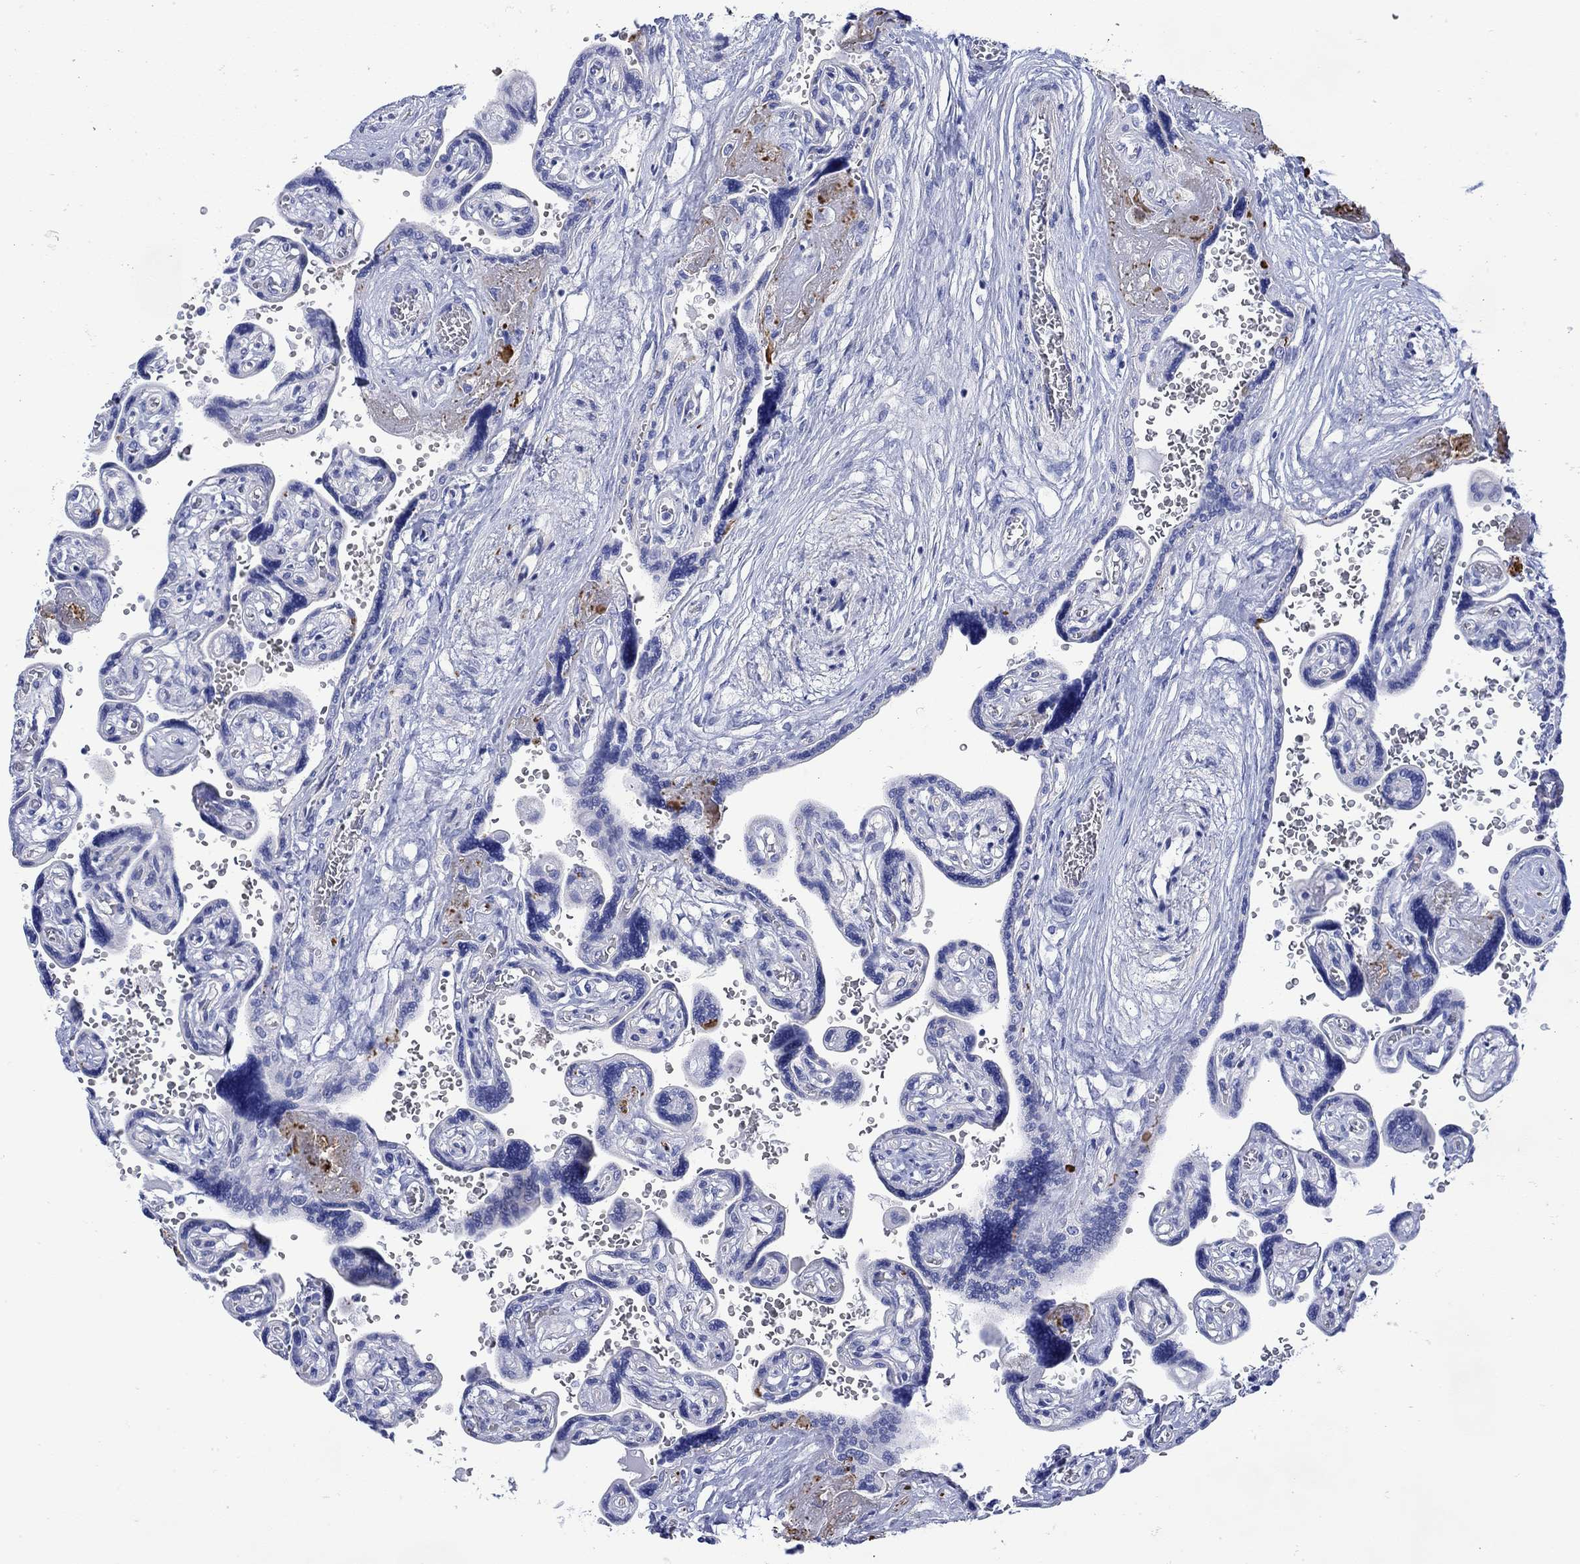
{"staining": {"intensity": "negative", "quantity": "none", "location": "none"}, "tissue": "placenta", "cell_type": "Decidual cells", "image_type": "normal", "snomed": [{"axis": "morphology", "description": "Normal tissue, NOS"}, {"axis": "topography", "description": "Placenta"}], "caption": "This is an immunohistochemistry (IHC) image of normal placenta. There is no positivity in decidual cells.", "gene": "ANKMY1", "patient": {"sex": "female", "age": 32}}